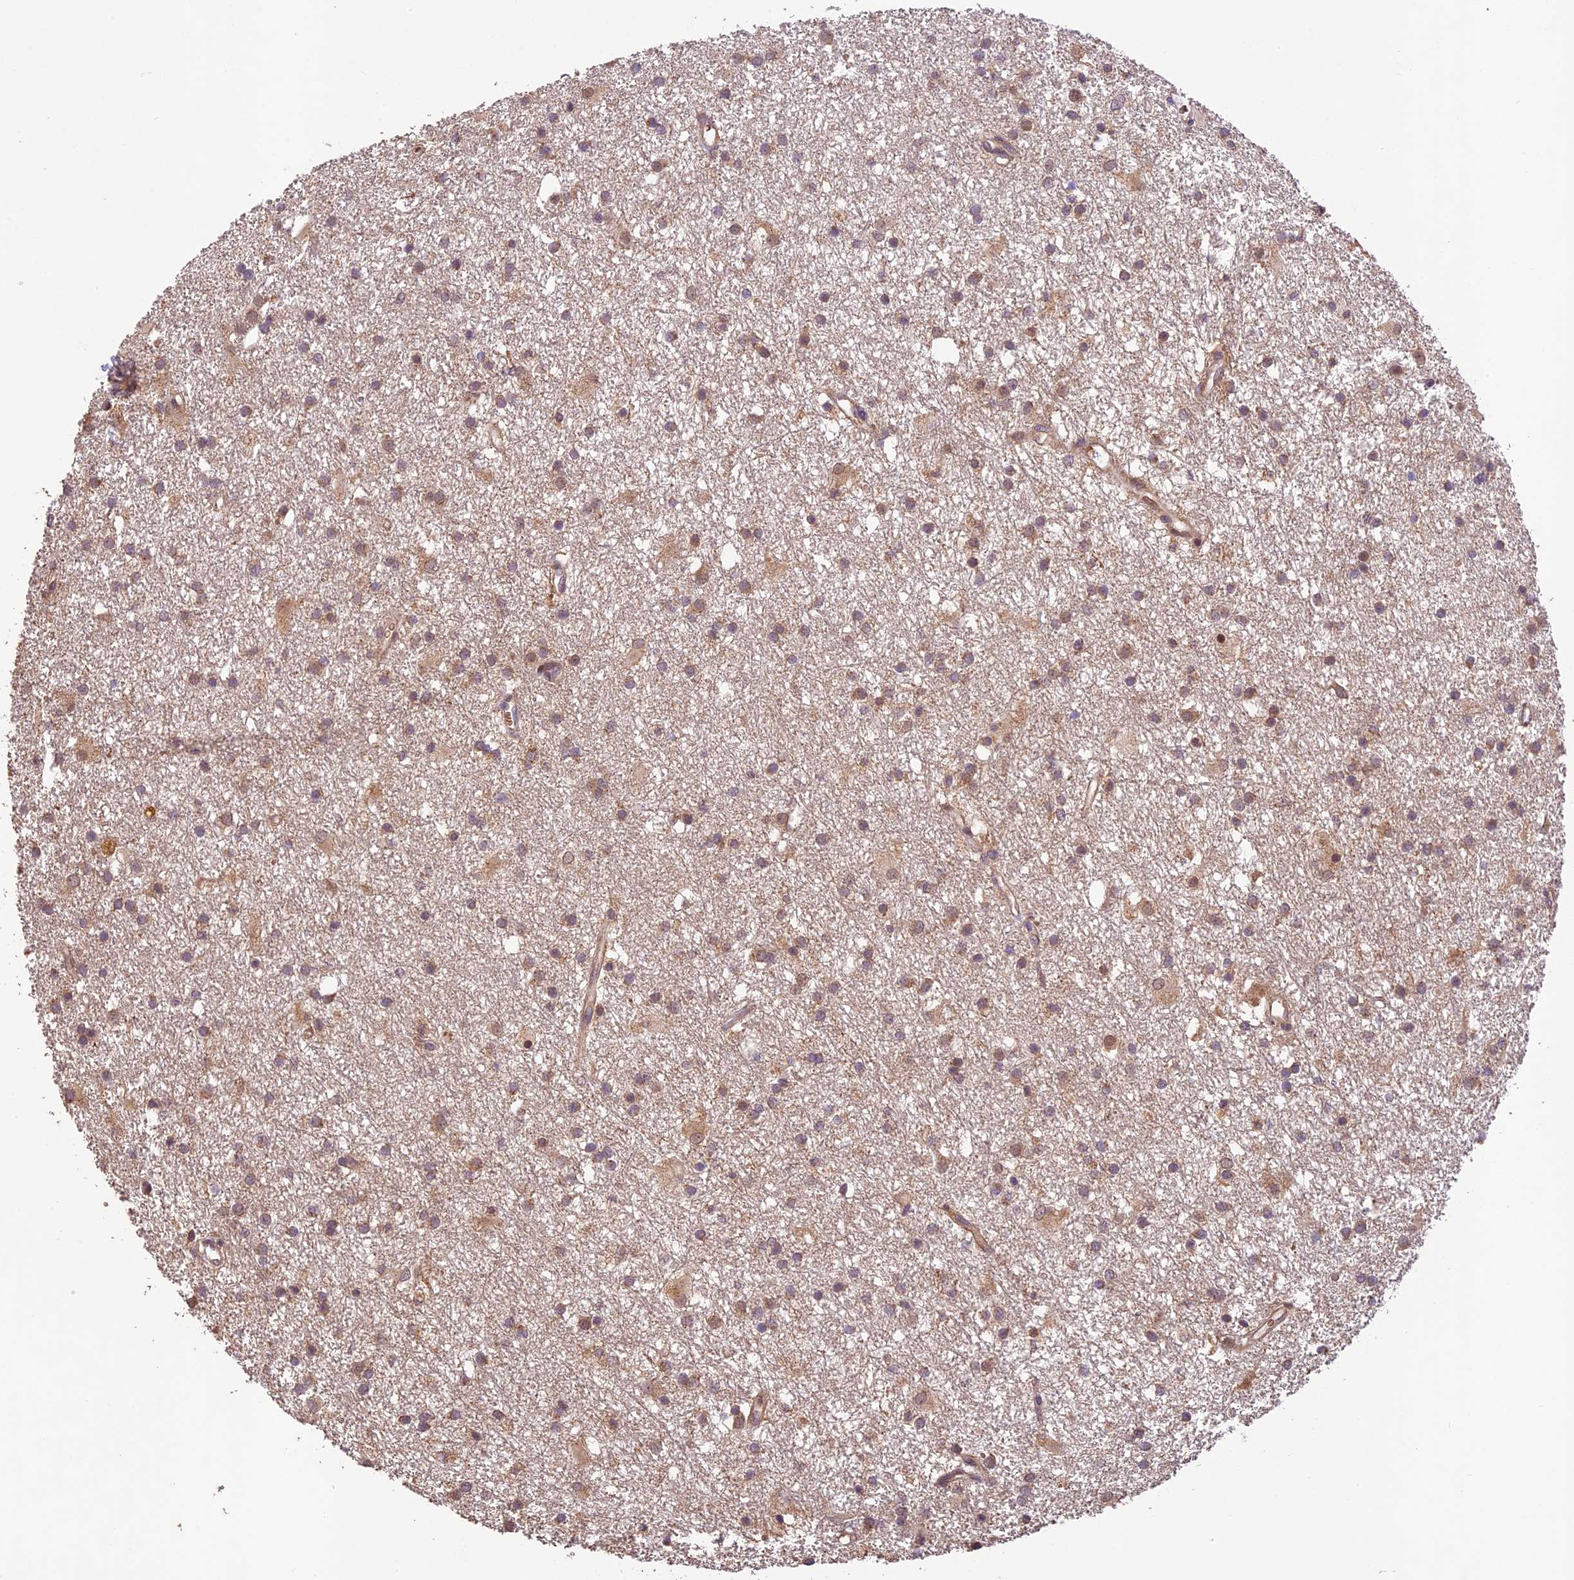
{"staining": {"intensity": "weak", "quantity": "25%-75%", "location": "cytoplasmic/membranous"}, "tissue": "glioma", "cell_type": "Tumor cells", "image_type": "cancer", "snomed": [{"axis": "morphology", "description": "Glioma, malignant, High grade"}, {"axis": "topography", "description": "Brain"}], "caption": "IHC of malignant high-grade glioma exhibits low levels of weak cytoplasmic/membranous positivity in approximately 25%-75% of tumor cells. (DAB (3,3'-diaminobenzidine) IHC, brown staining for protein, blue staining for nuclei).", "gene": "DGKH", "patient": {"sex": "male", "age": 77}}